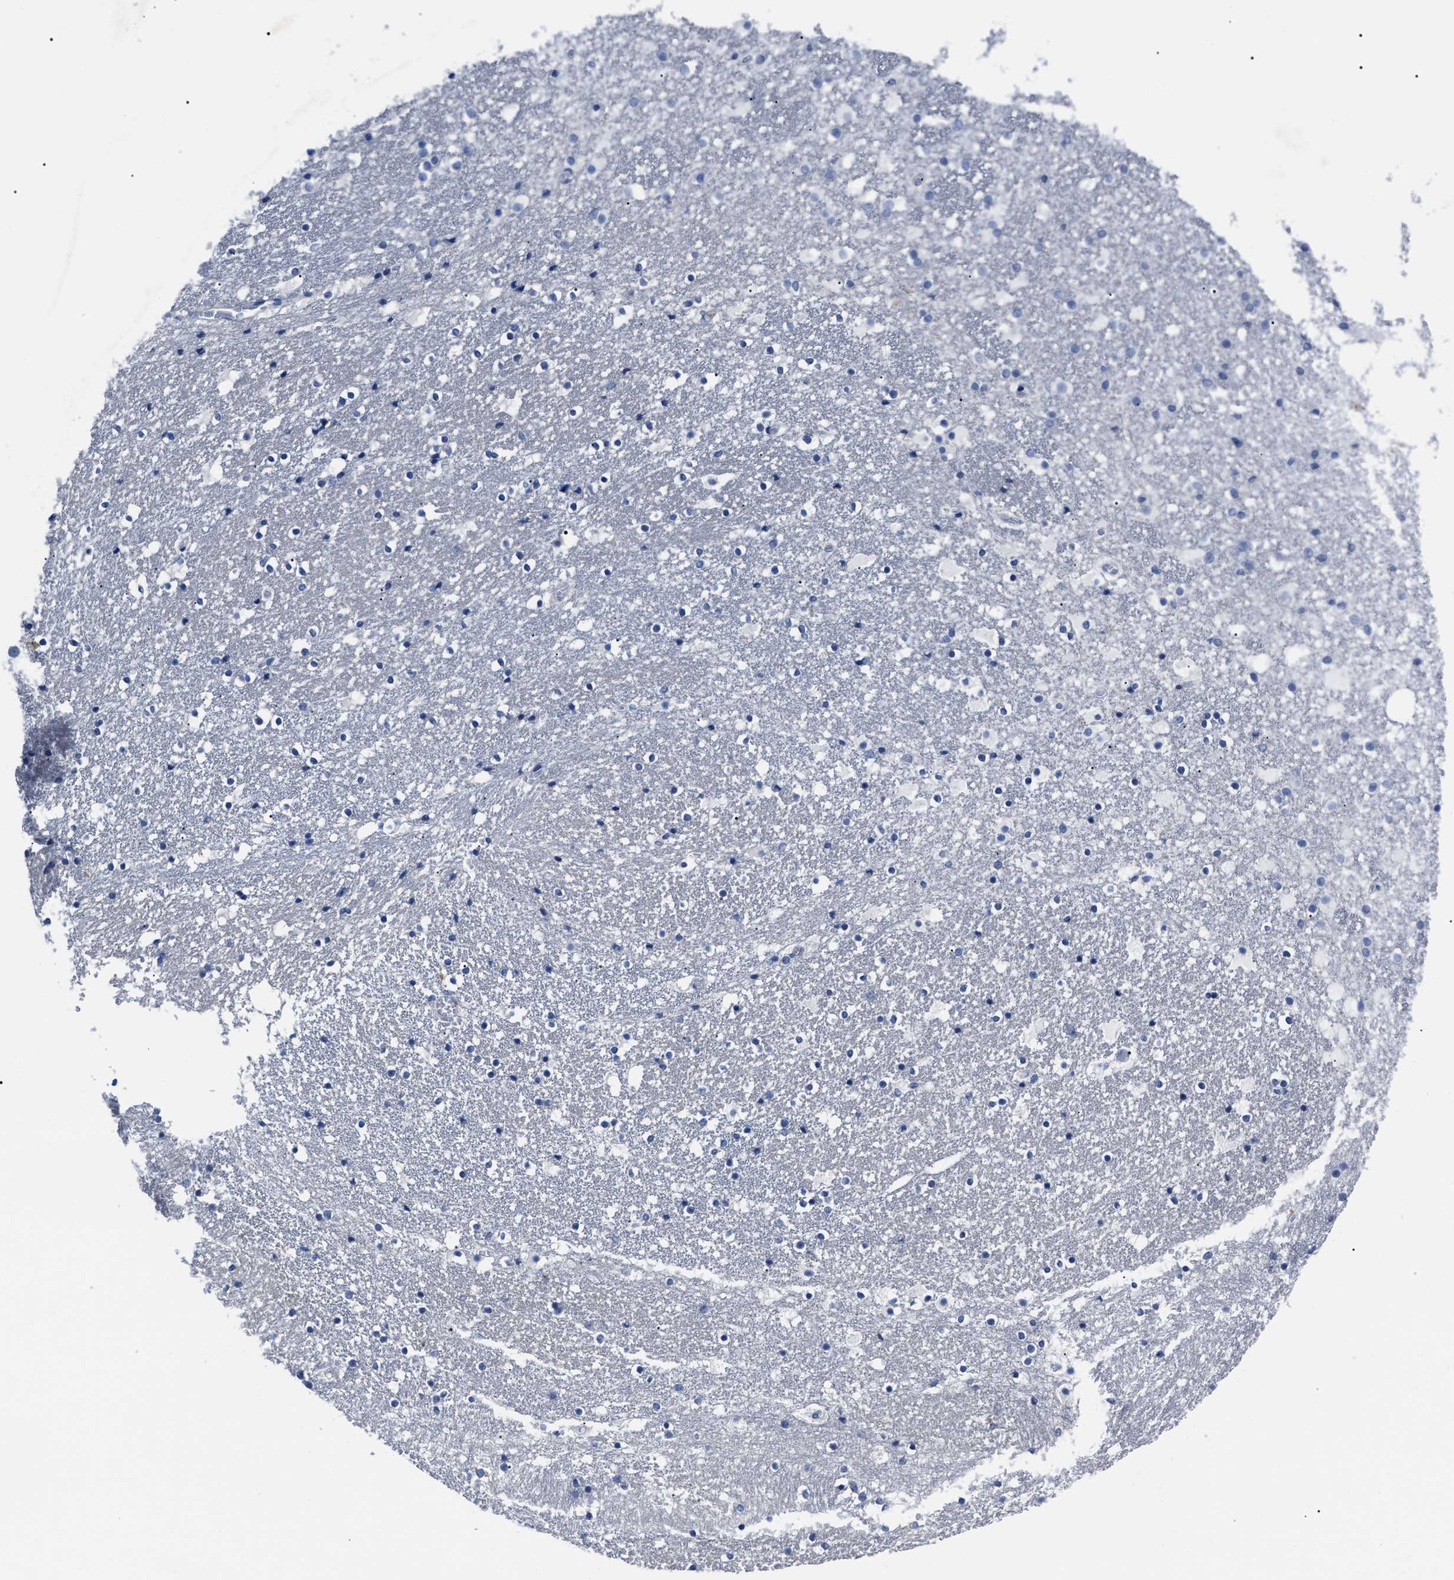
{"staining": {"intensity": "moderate", "quantity": "<25%", "location": "cytoplasmic/membranous"}, "tissue": "caudate", "cell_type": "Glial cells", "image_type": "normal", "snomed": [{"axis": "morphology", "description": "Normal tissue, NOS"}, {"axis": "topography", "description": "Lateral ventricle wall"}], "caption": "Glial cells display low levels of moderate cytoplasmic/membranous expression in approximately <25% of cells in unremarkable human caudate.", "gene": "LRWD1", "patient": {"sex": "male", "age": 45}}